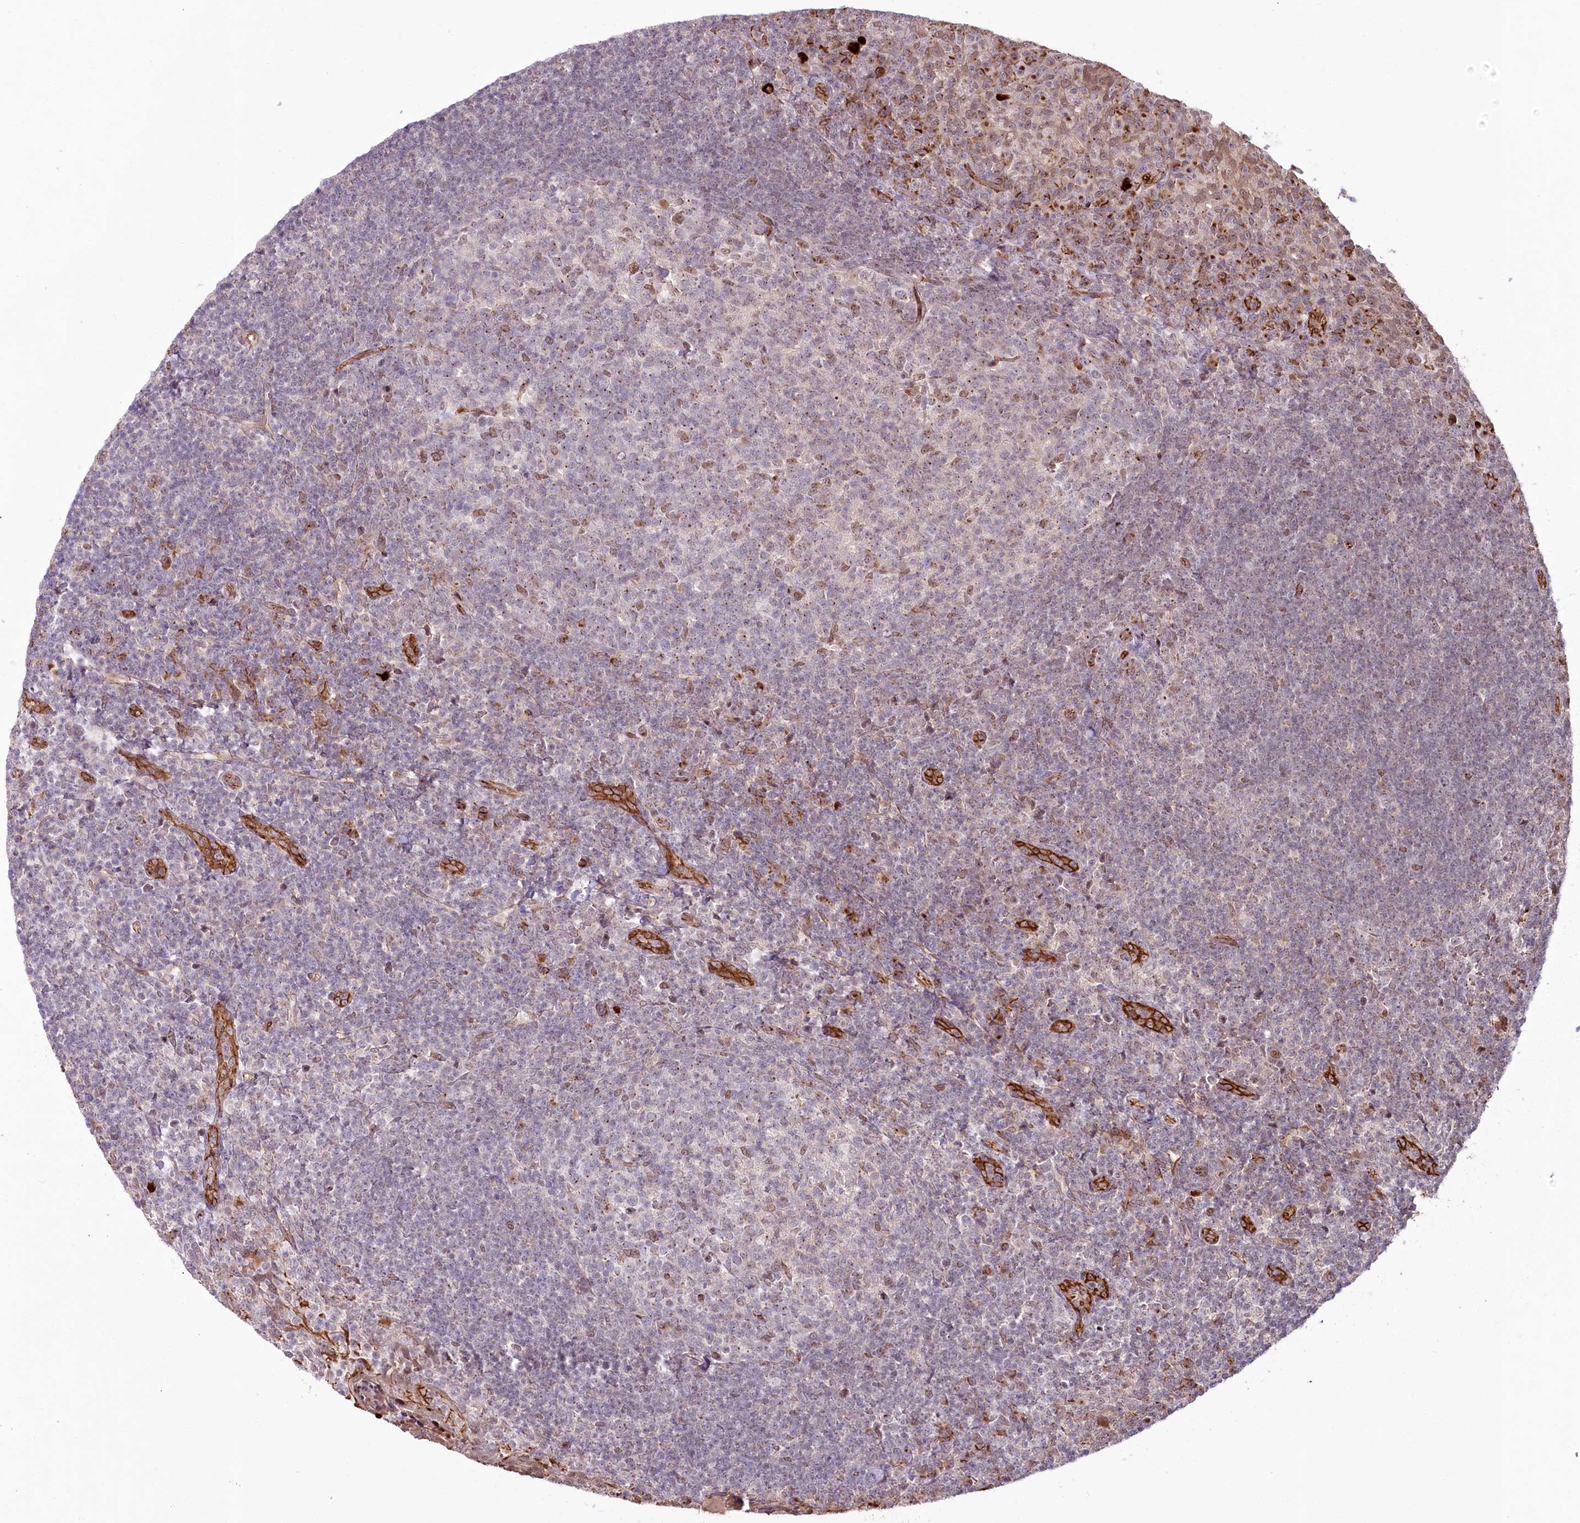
{"staining": {"intensity": "moderate", "quantity": "<25%", "location": "nuclear"}, "tissue": "tonsil", "cell_type": "Germinal center cells", "image_type": "normal", "snomed": [{"axis": "morphology", "description": "Normal tissue, NOS"}, {"axis": "topography", "description": "Tonsil"}], "caption": "An immunohistochemistry image of unremarkable tissue is shown. Protein staining in brown shows moderate nuclear positivity in tonsil within germinal center cells. (Brightfield microscopy of DAB IHC at high magnification).", "gene": "ALKBH8", "patient": {"sex": "female", "age": 10}}